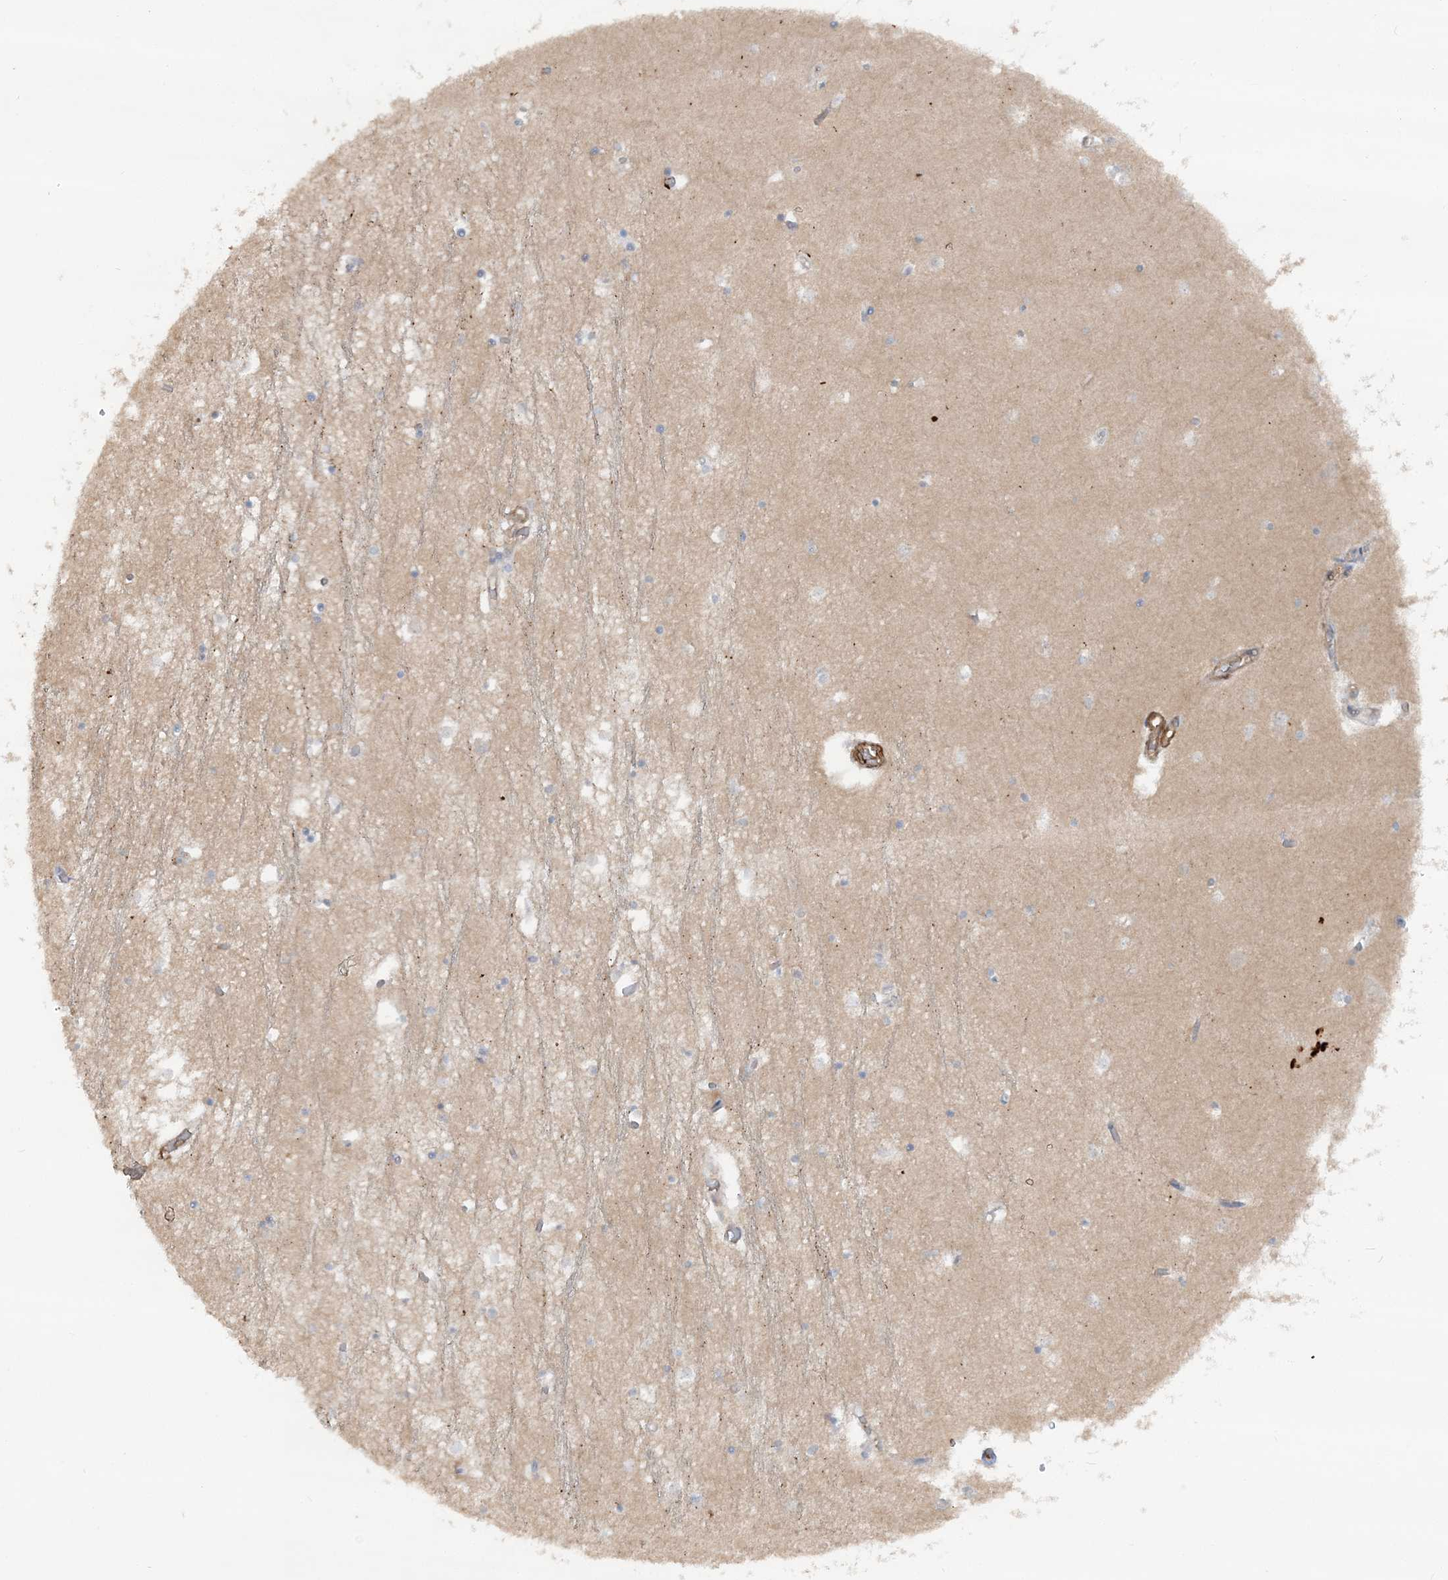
{"staining": {"intensity": "negative", "quantity": "none", "location": "none"}, "tissue": "hippocampus", "cell_type": "Glial cells", "image_type": "normal", "snomed": [{"axis": "morphology", "description": "Normal tissue, NOS"}, {"axis": "topography", "description": "Hippocampus"}], "caption": "The photomicrograph reveals no staining of glial cells in normal hippocampus.", "gene": "DSTN", "patient": {"sex": "male", "age": 70}}